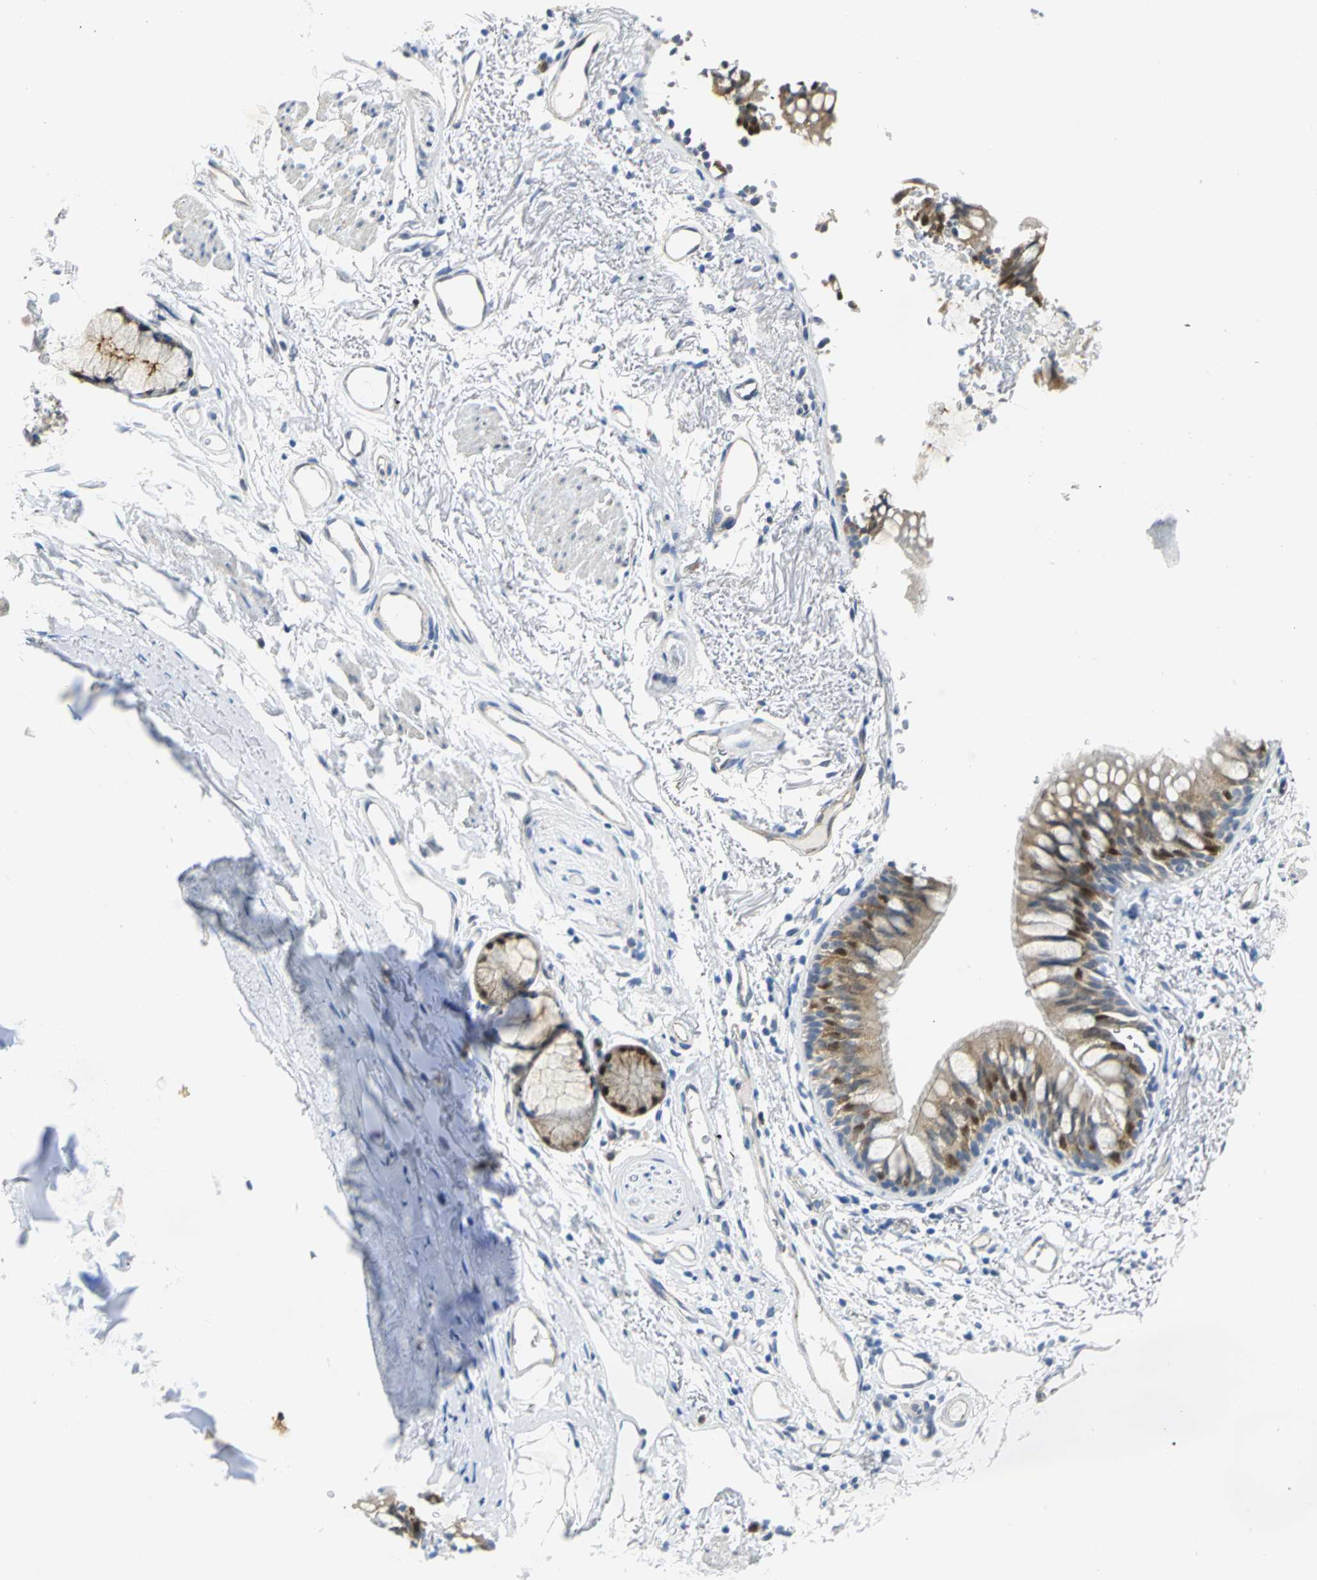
{"staining": {"intensity": "moderate", "quantity": "<25%", "location": "cytoplasmic/membranous,nuclear"}, "tissue": "bronchus", "cell_type": "Respiratory epithelial cells", "image_type": "normal", "snomed": [{"axis": "morphology", "description": "Normal tissue, NOS"}, {"axis": "topography", "description": "Bronchus"}], "caption": "IHC (DAB) staining of unremarkable bronchus exhibits moderate cytoplasmic/membranous,nuclear protein positivity in about <25% of respiratory epithelial cells.", "gene": "PGM3", "patient": {"sex": "female", "age": 73}}